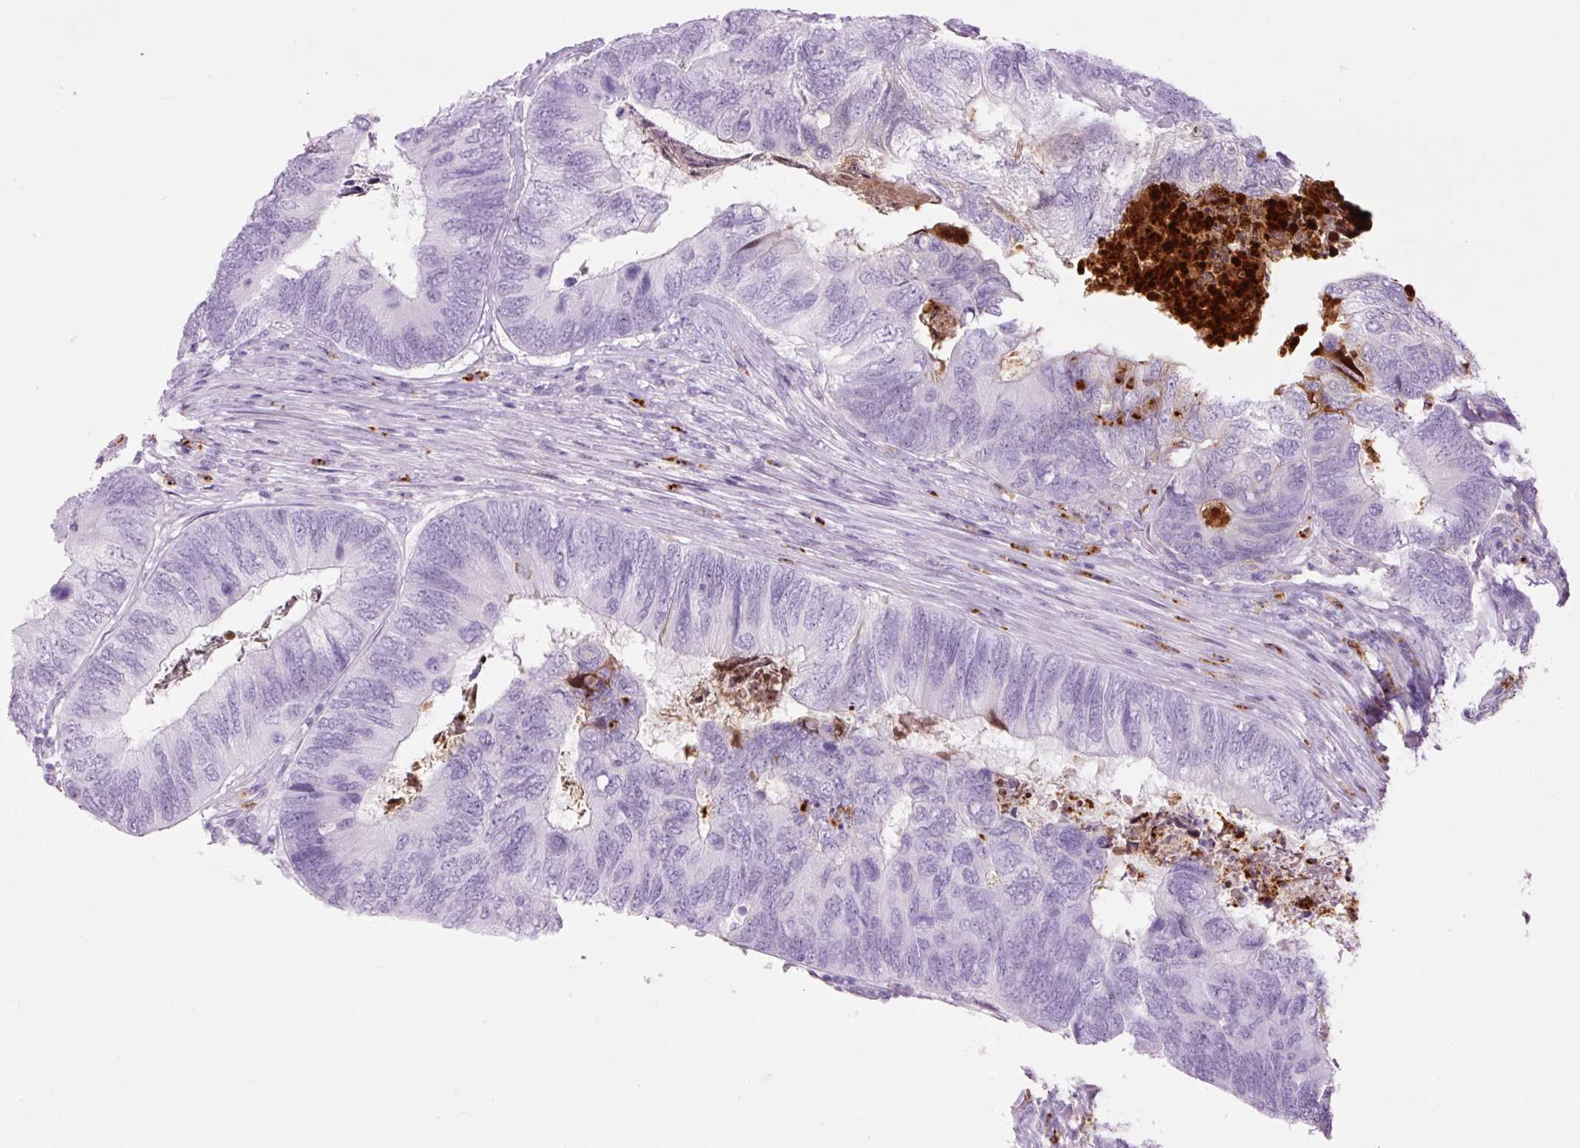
{"staining": {"intensity": "negative", "quantity": "none", "location": "none"}, "tissue": "colorectal cancer", "cell_type": "Tumor cells", "image_type": "cancer", "snomed": [{"axis": "morphology", "description": "Adenocarcinoma, NOS"}, {"axis": "topography", "description": "Colon"}], "caption": "The micrograph displays no staining of tumor cells in adenocarcinoma (colorectal). (Stains: DAB immunohistochemistry with hematoxylin counter stain, Microscopy: brightfield microscopy at high magnification).", "gene": "LYZ", "patient": {"sex": "female", "age": 67}}